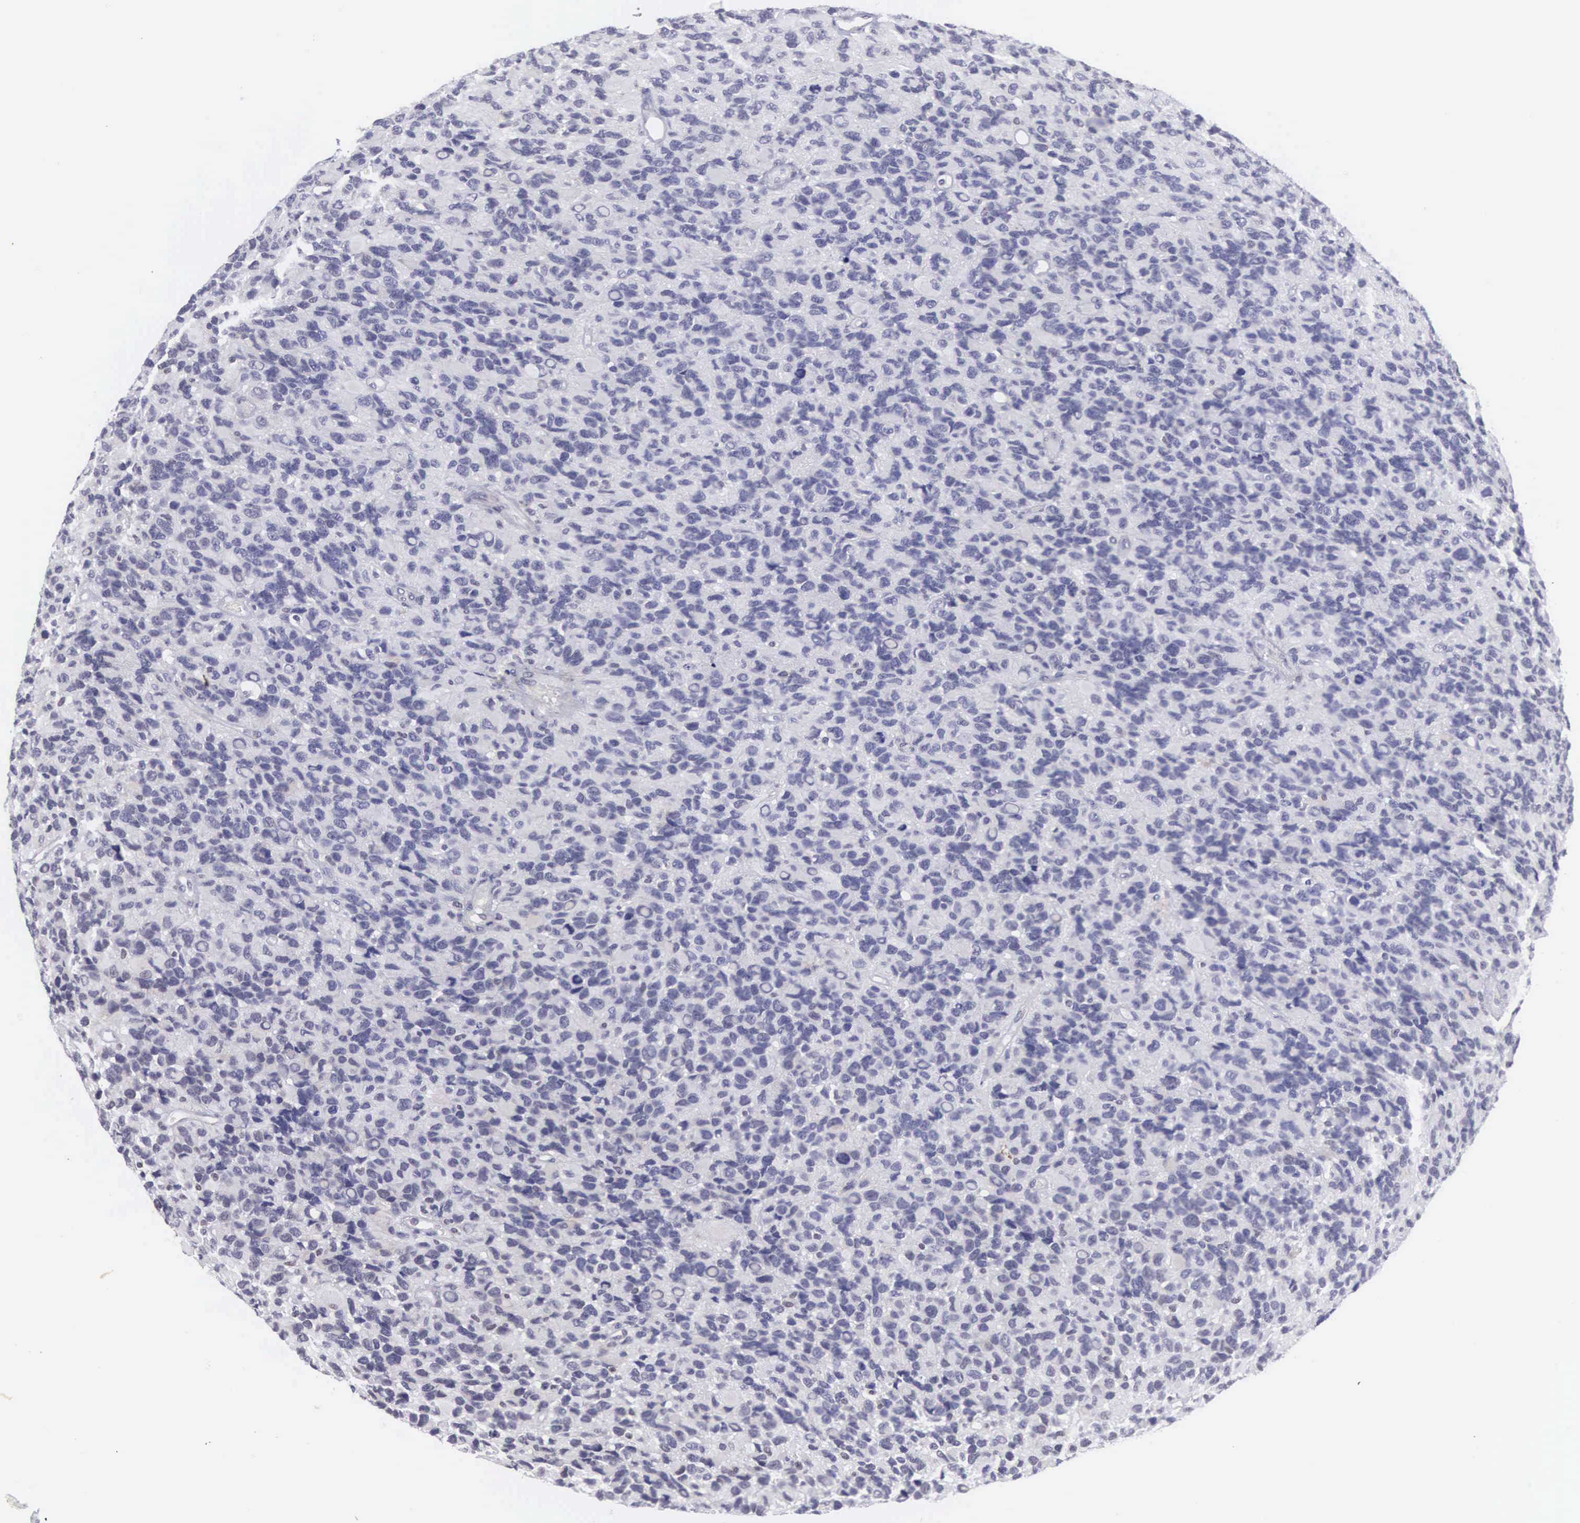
{"staining": {"intensity": "negative", "quantity": "none", "location": "none"}, "tissue": "glioma", "cell_type": "Tumor cells", "image_type": "cancer", "snomed": [{"axis": "morphology", "description": "Glioma, malignant, High grade"}, {"axis": "topography", "description": "Brain"}], "caption": "DAB (3,3'-diaminobenzidine) immunohistochemical staining of glioma shows no significant positivity in tumor cells.", "gene": "ETV6", "patient": {"sex": "male", "age": 77}}